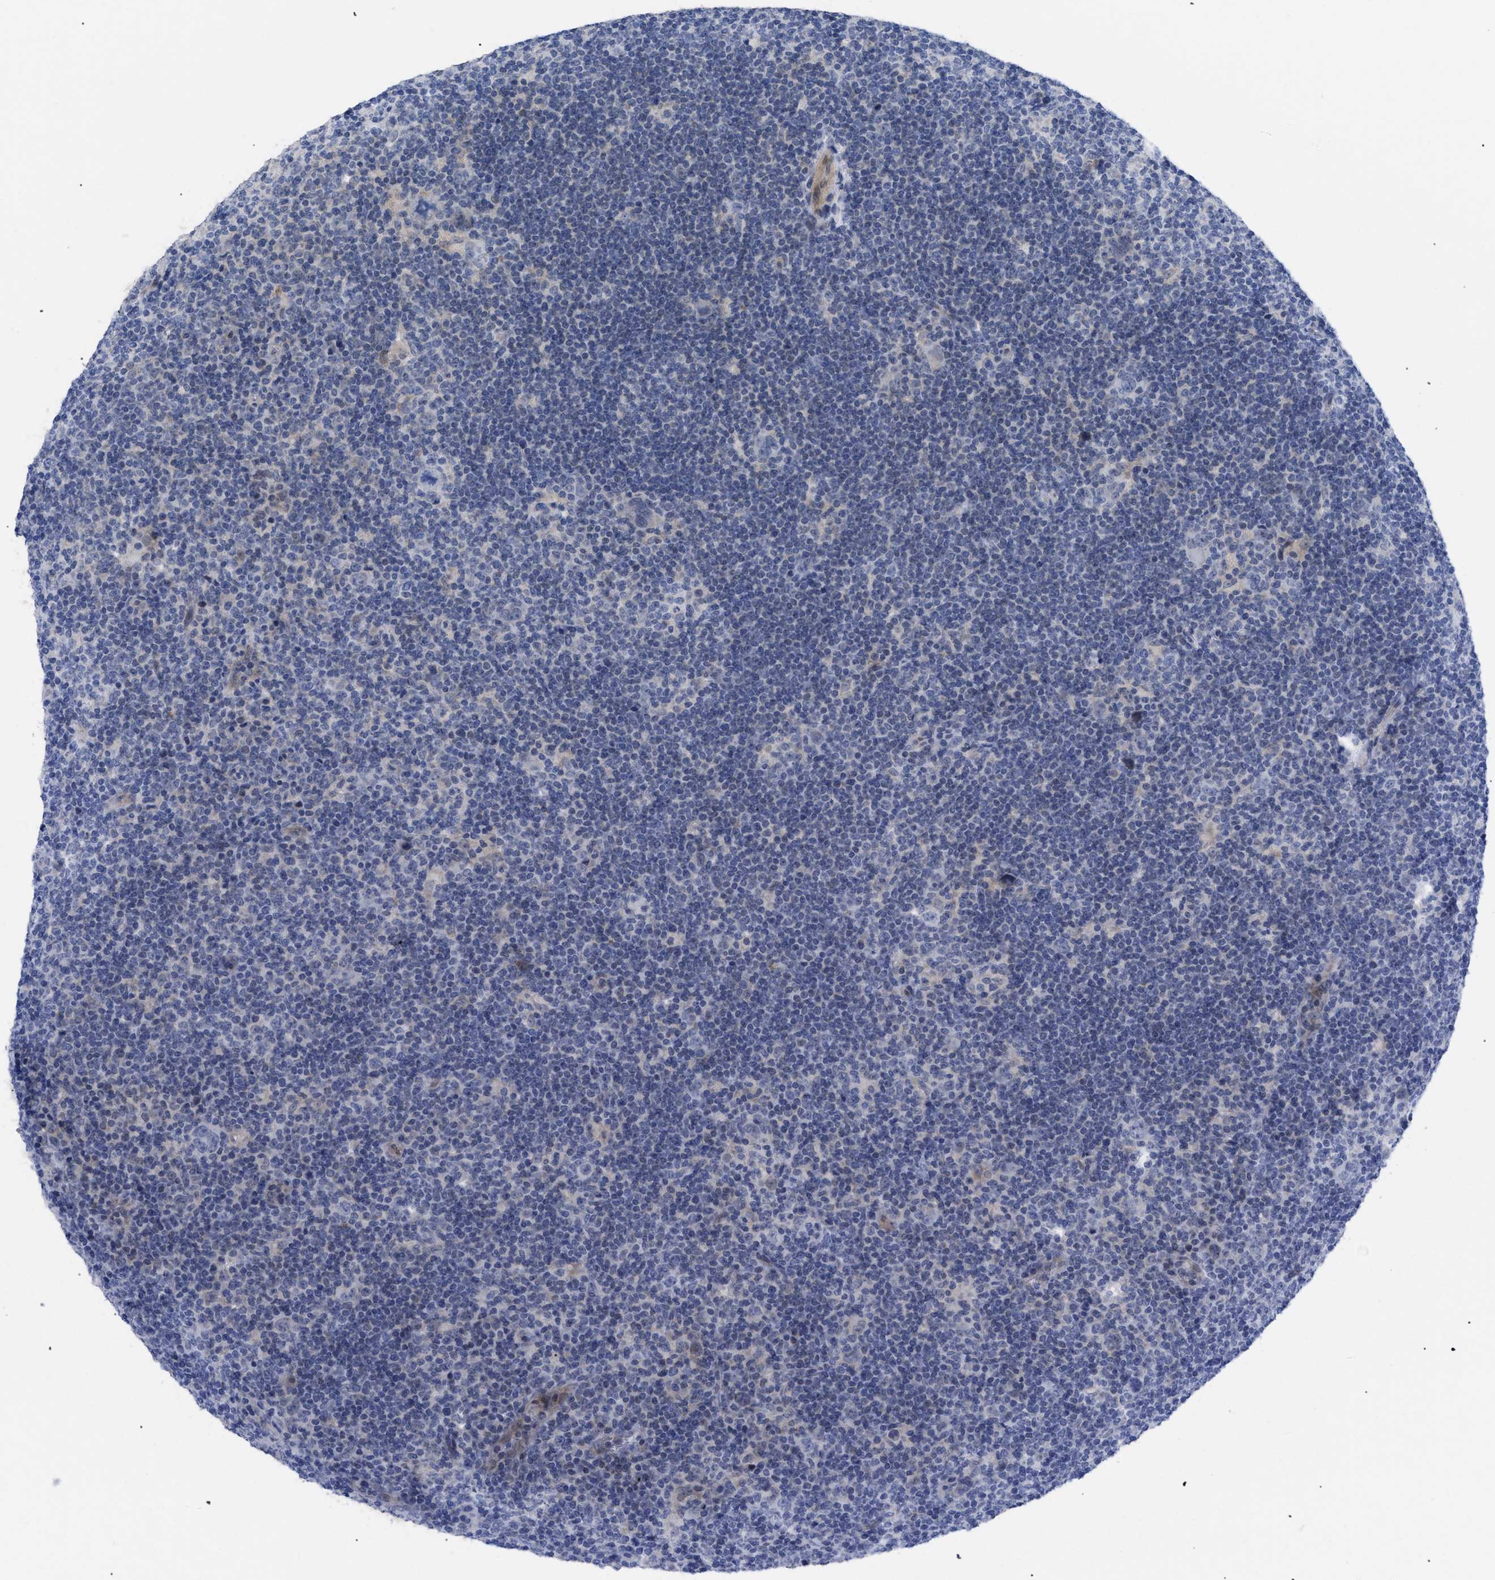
{"staining": {"intensity": "negative", "quantity": "none", "location": "none"}, "tissue": "lymphoma", "cell_type": "Tumor cells", "image_type": "cancer", "snomed": [{"axis": "morphology", "description": "Hodgkin's disease, NOS"}, {"axis": "topography", "description": "Lymph node"}], "caption": "The histopathology image demonstrates no staining of tumor cells in Hodgkin's disease.", "gene": "CAV3", "patient": {"sex": "female", "age": 57}}